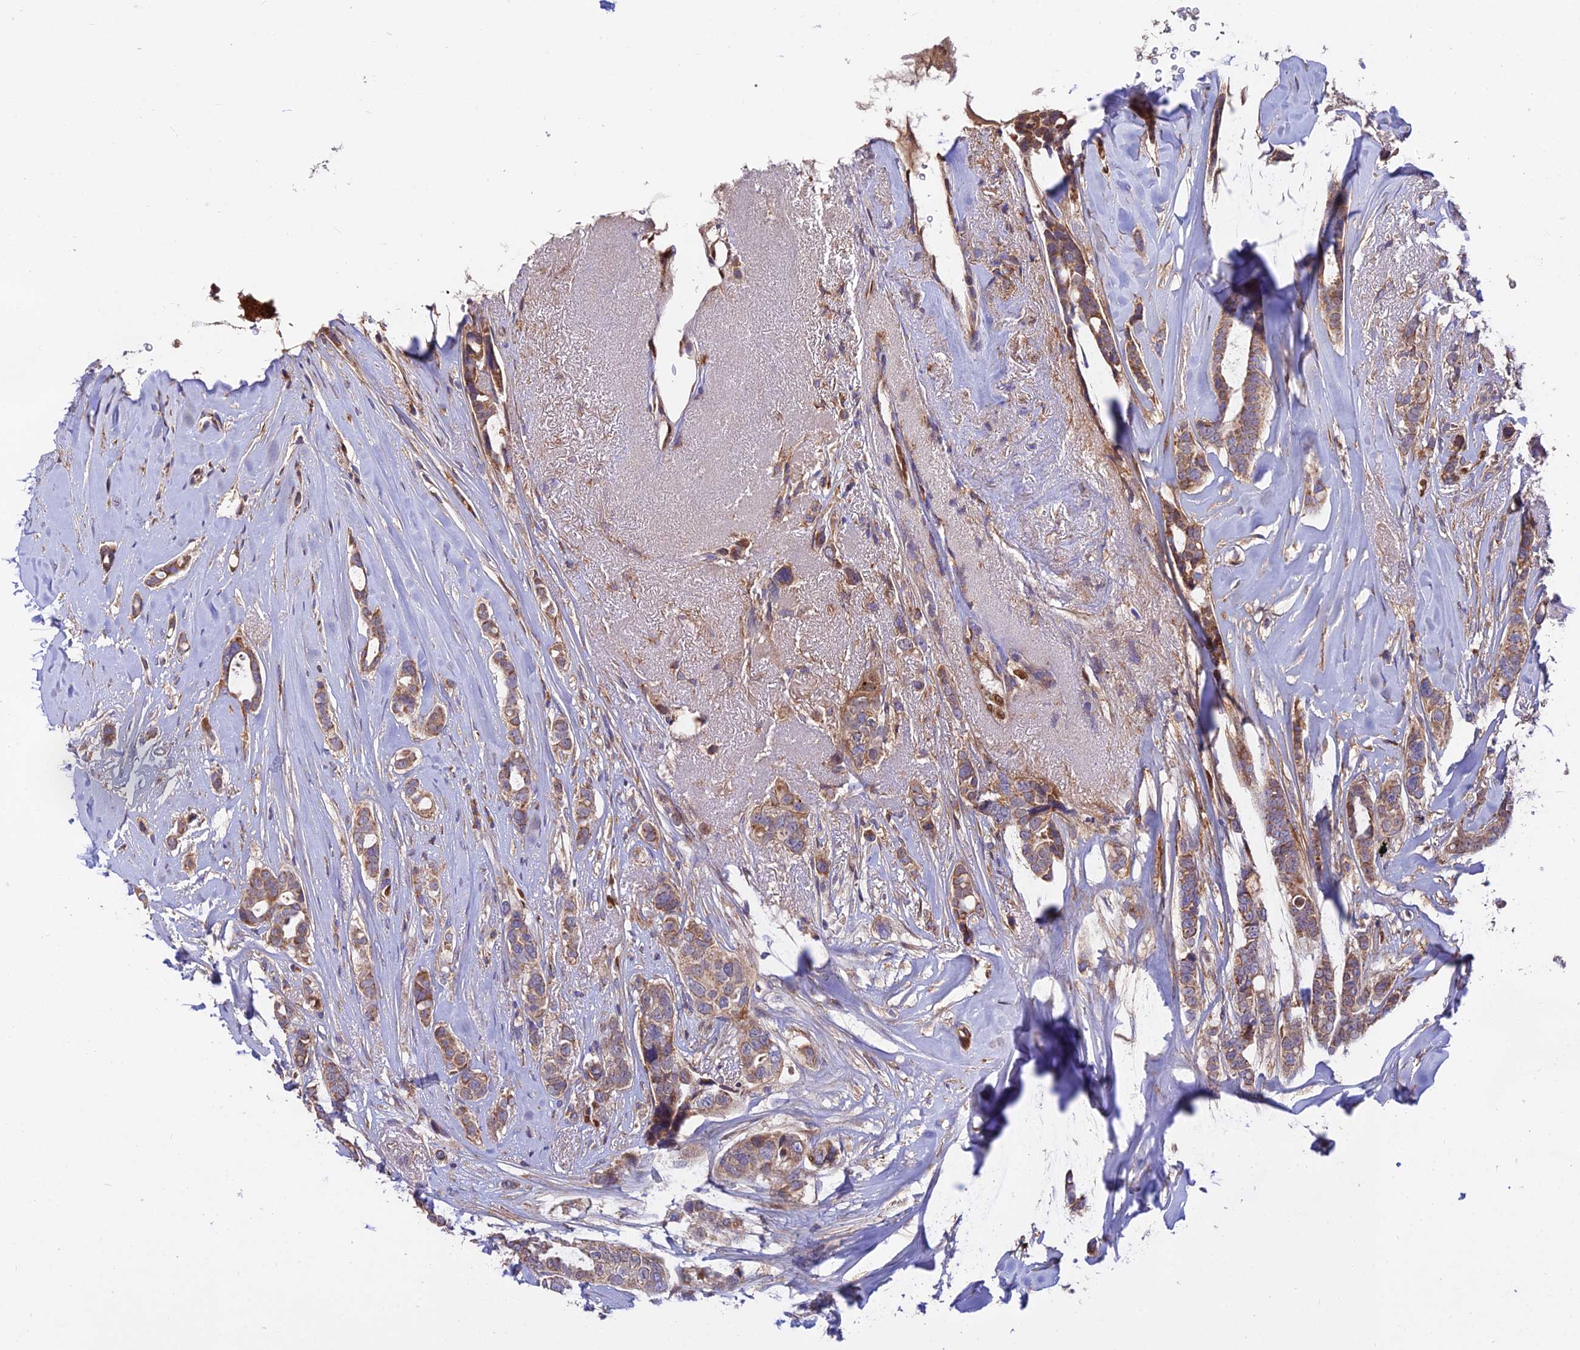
{"staining": {"intensity": "moderate", "quantity": ">75%", "location": "cytoplasmic/membranous"}, "tissue": "breast cancer", "cell_type": "Tumor cells", "image_type": "cancer", "snomed": [{"axis": "morphology", "description": "Lobular carcinoma"}, {"axis": "topography", "description": "Breast"}], "caption": "Protein staining of breast cancer tissue reveals moderate cytoplasmic/membranous expression in approximately >75% of tumor cells.", "gene": "PODNL1", "patient": {"sex": "female", "age": 51}}